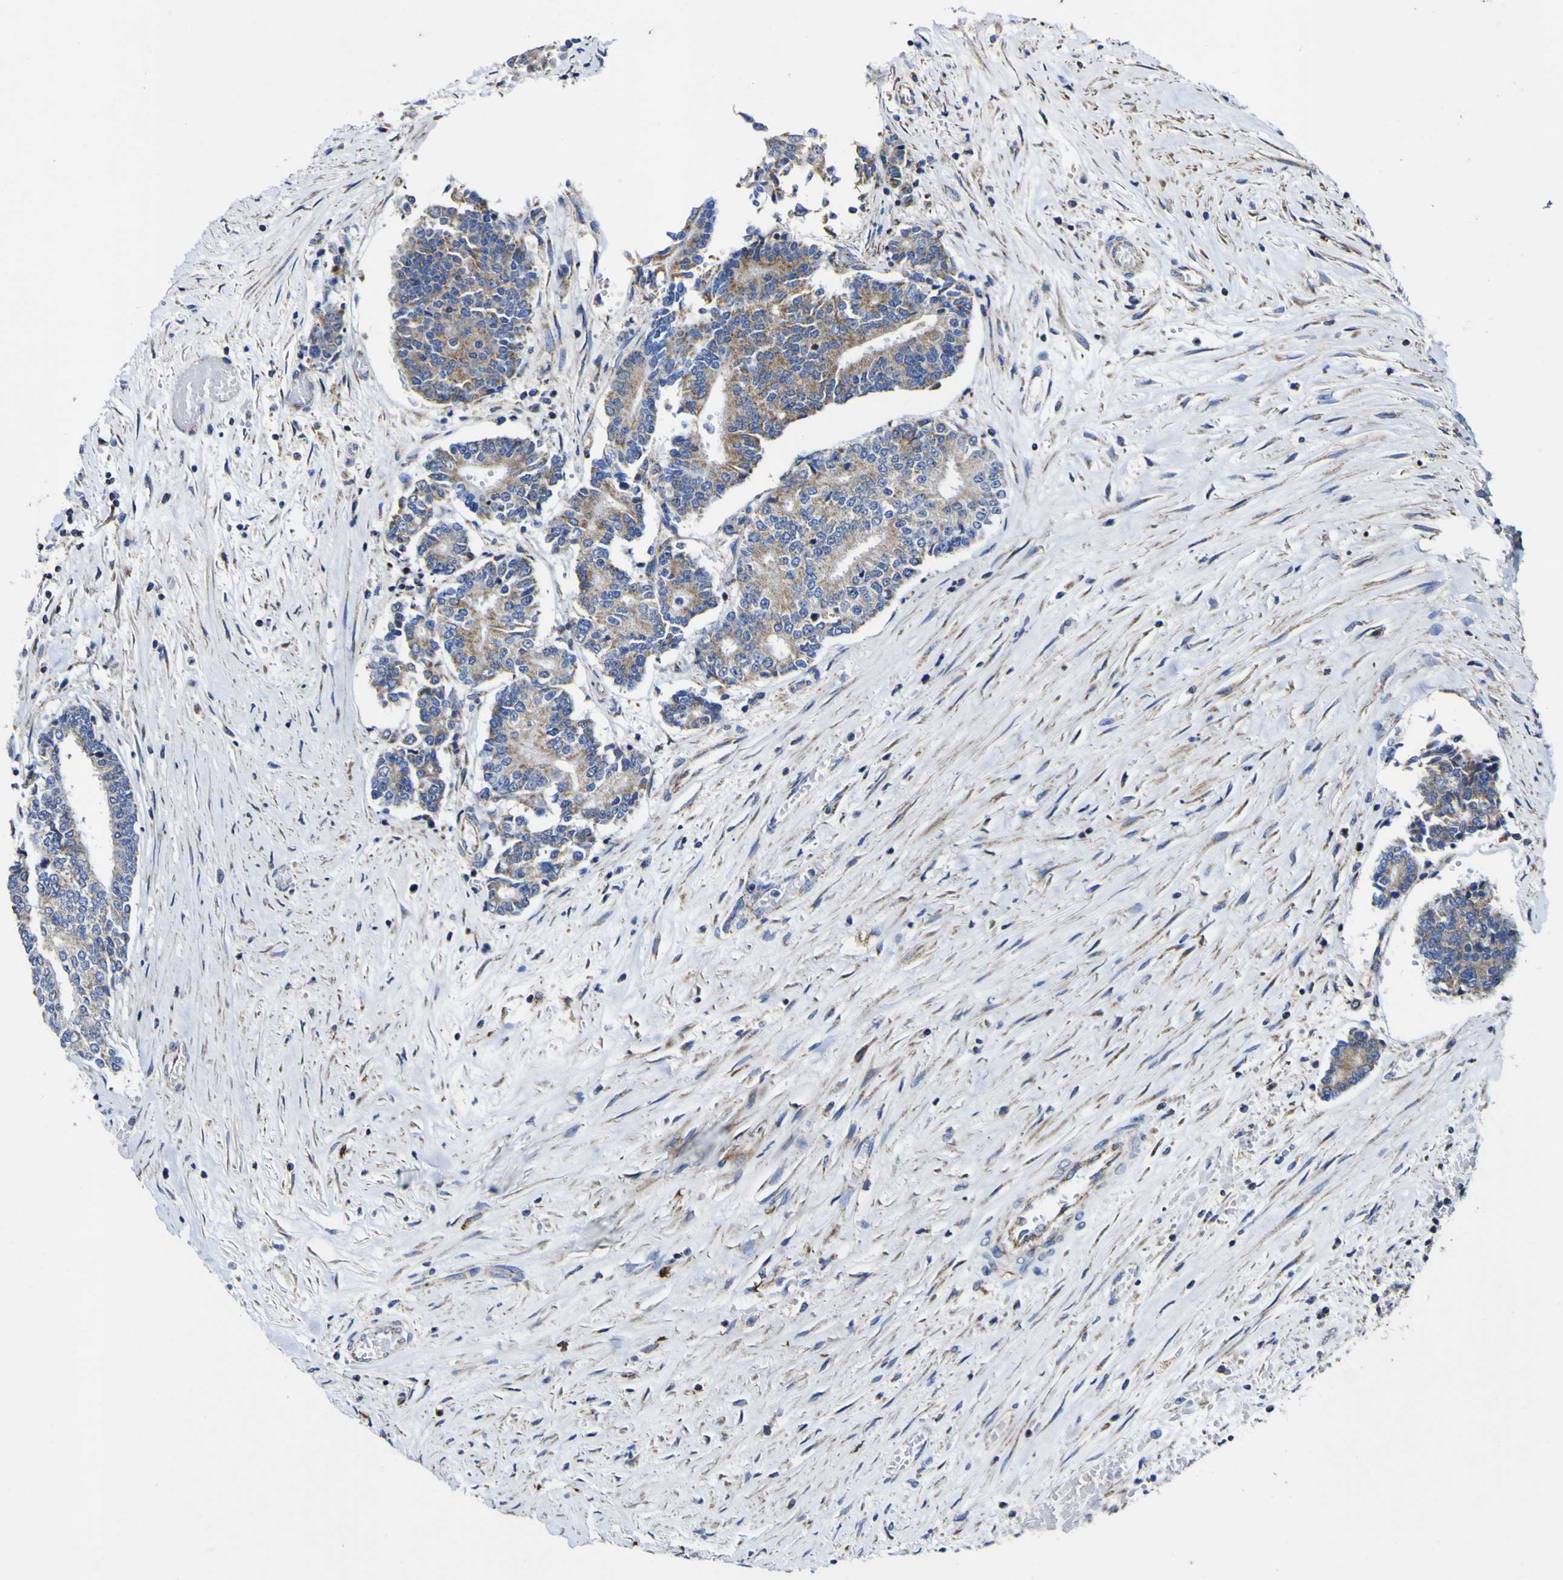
{"staining": {"intensity": "moderate", "quantity": ">75%", "location": "cytoplasmic/membranous"}, "tissue": "prostate cancer", "cell_type": "Tumor cells", "image_type": "cancer", "snomed": [{"axis": "morphology", "description": "Normal tissue, NOS"}, {"axis": "morphology", "description": "Adenocarcinoma, High grade"}, {"axis": "topography", "description": "Prostate"}, {"axis": "topography", "description": "Seminal veicle"}], "caption": "Protein analysis of high-grade adenocarcinoma (prostate) tissue displays moderate cytoplasmic/membranous staining in approximately >75% of tumor cells.", "gene": "CCDC90B", "patient": {"sex": "male", "age": 55}}